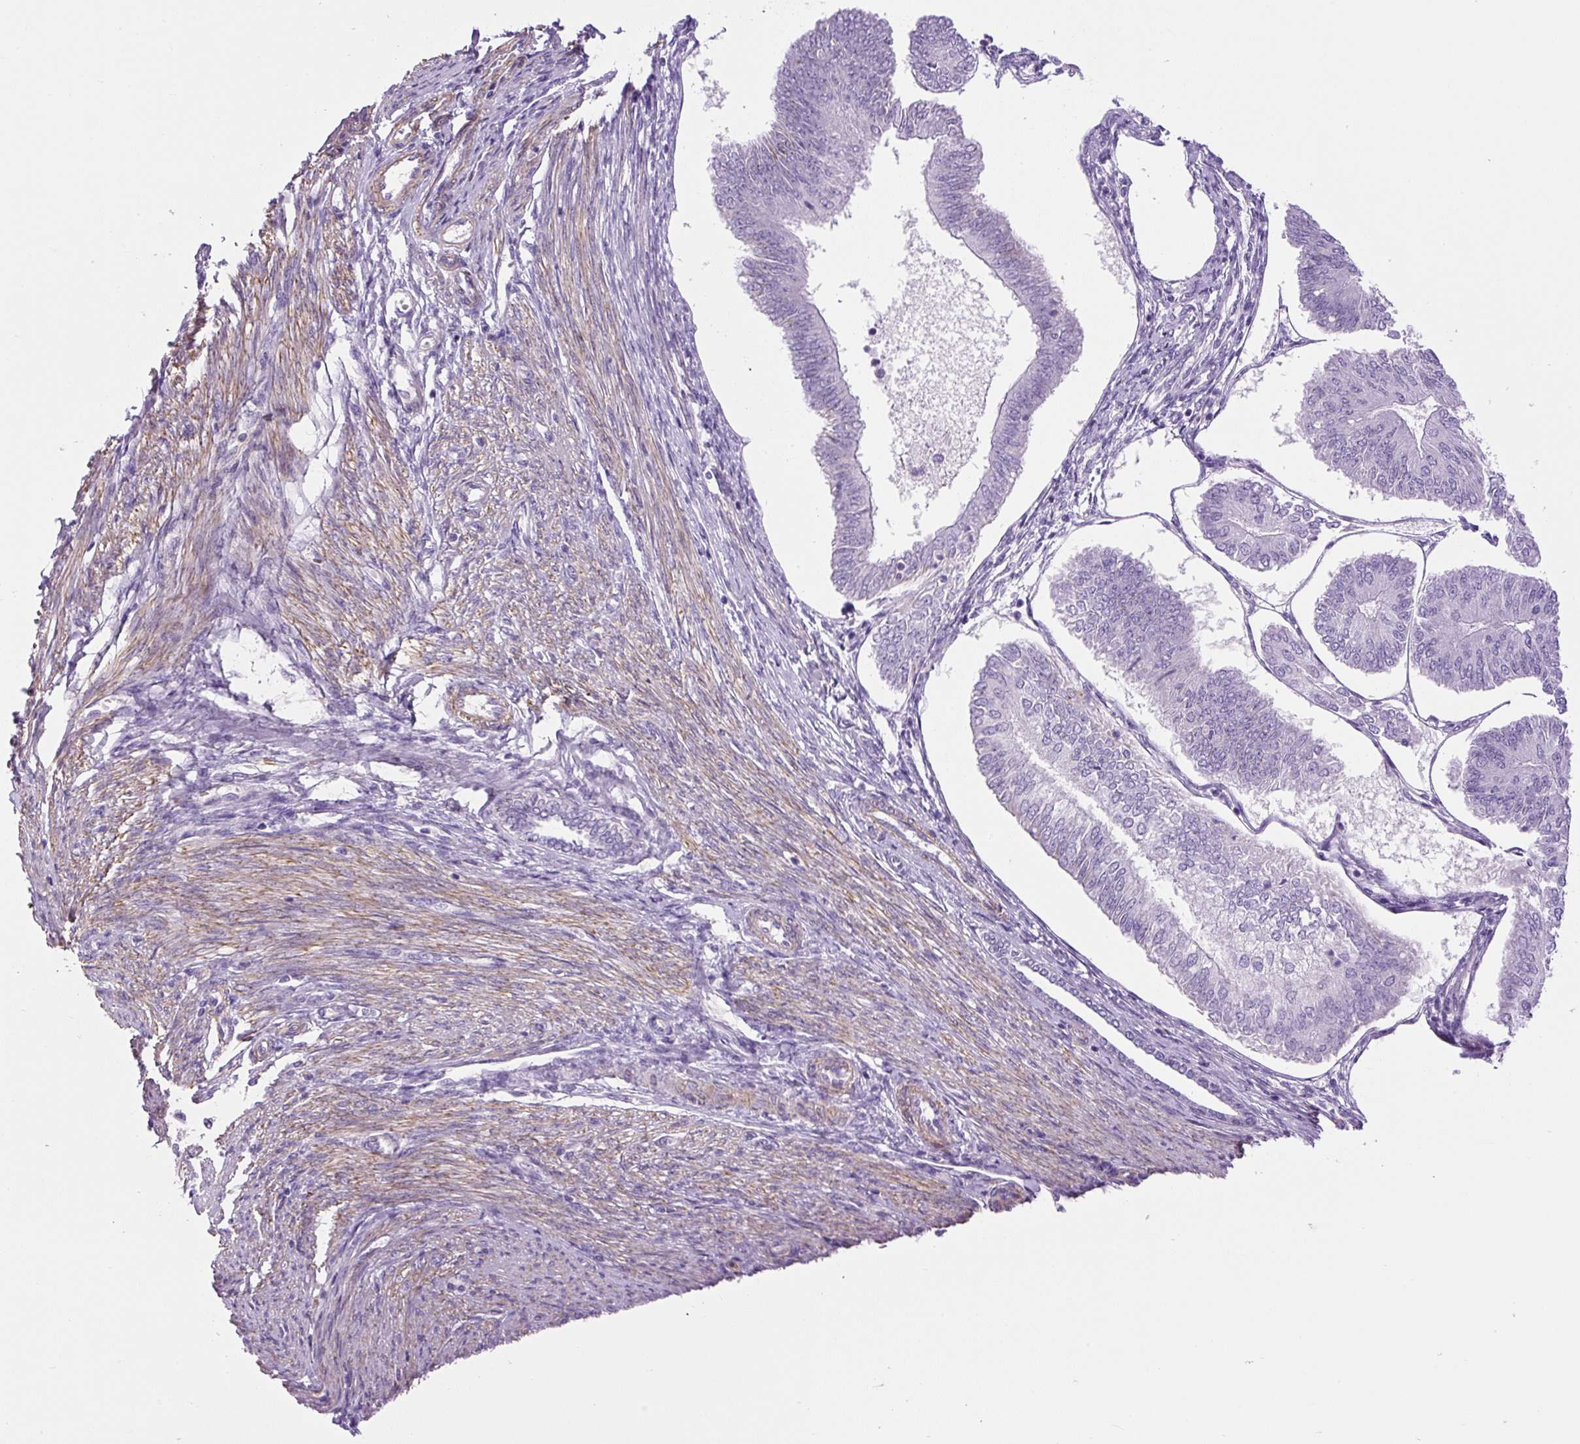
{"staining": {"intensity": "negative", "quantity": "none", "location": "none"}, "tissue": "endometrial cancer", "cell_type": "Tumor cells", "image_type": "cancer", "snomed": [{"axis": "morphology", "description": "Adenocarcinoma, NOS"}, {"axis": "topography", "description": "Endometrium"}], "caption": "A high-resolution image shows immunohistochemistry (IHC) staining of endometrial cancer, which reveals no significant staining in tumor cells.", "gene": "VWA7", "patient": {"sex": "female", "age": 58}}